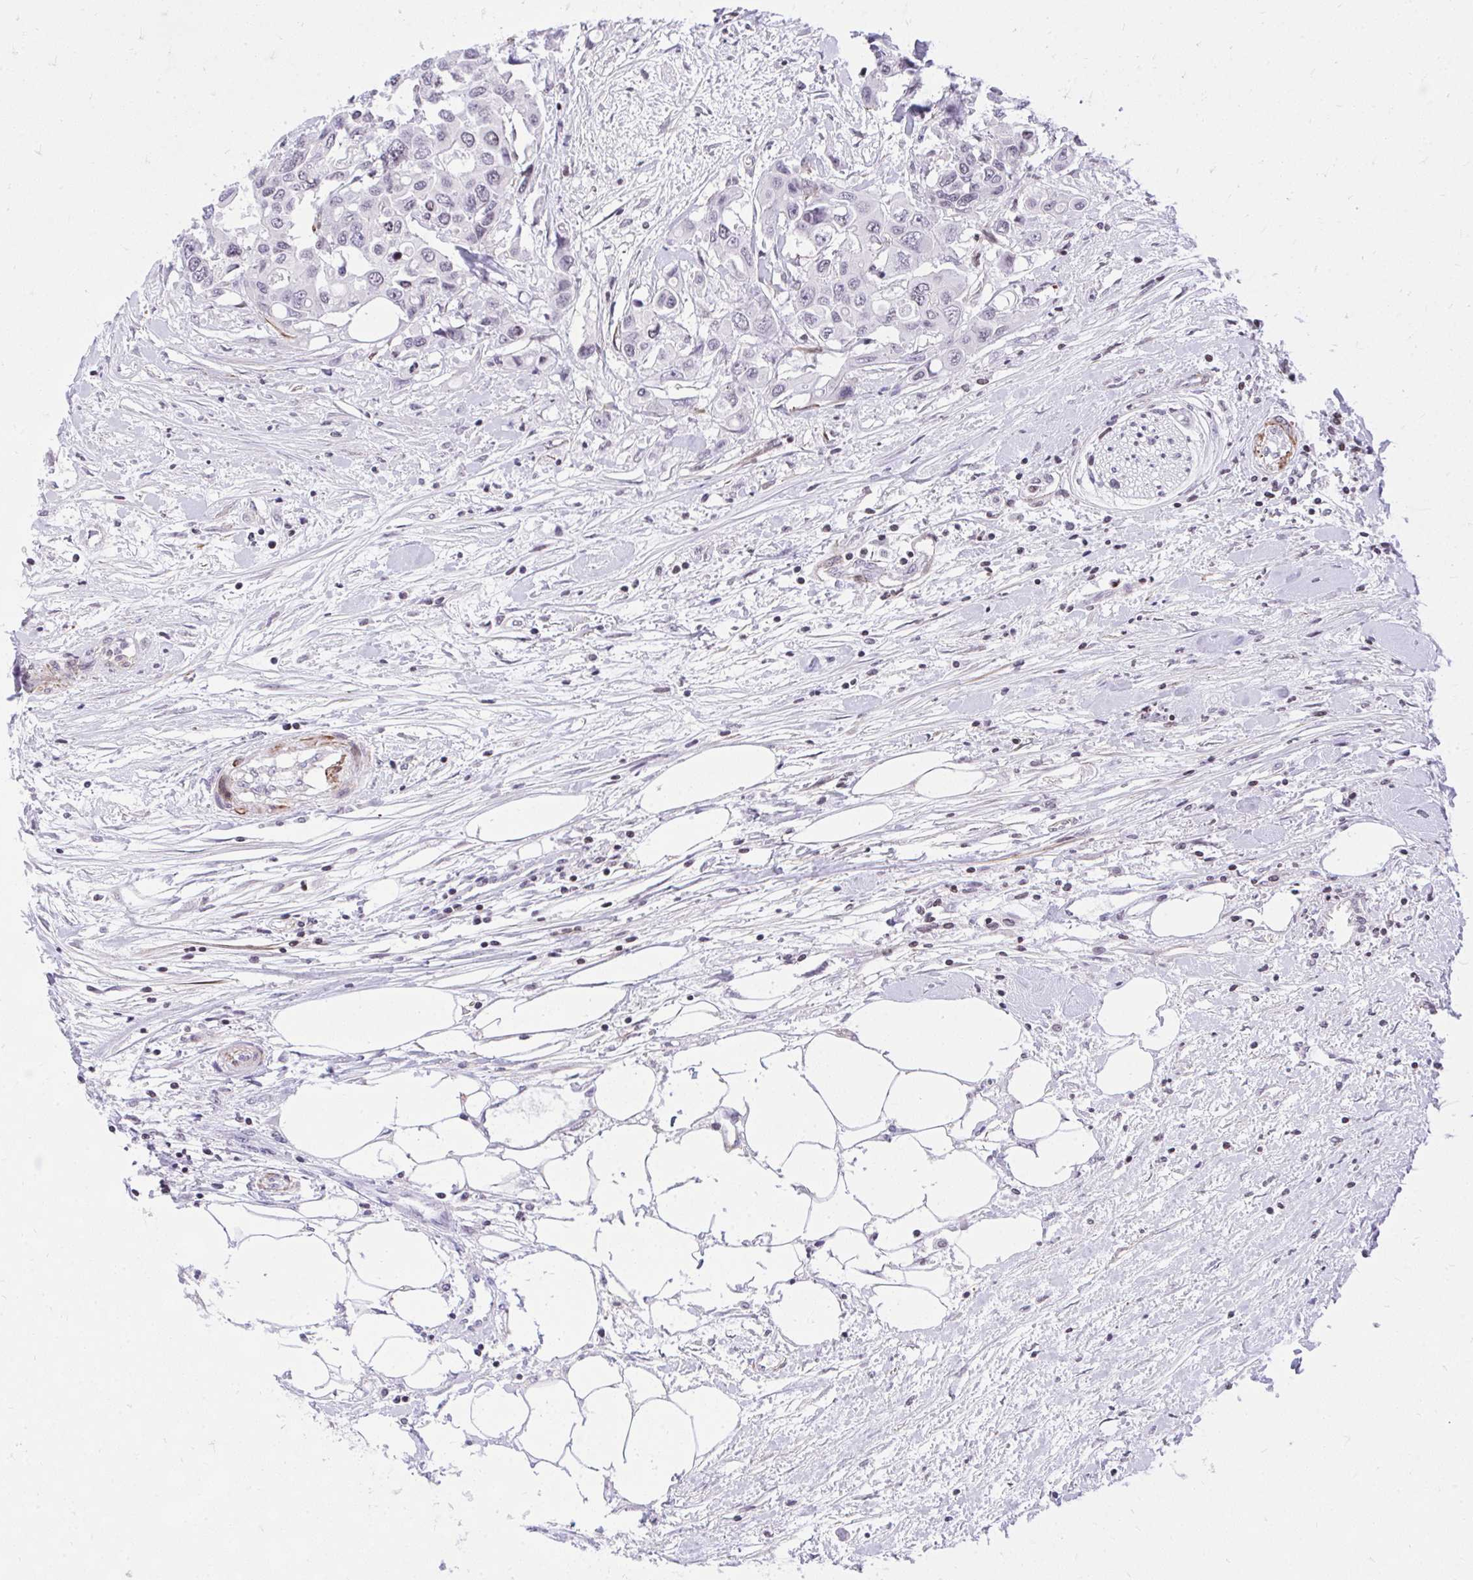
{"staining": {"intensity": "negative", "quantity": "none", "location": "none"}, "tissue": "colorectal cancer", "cell_type": "Tumor cells", "image_type": "cancer", "snomed": [{"axis": "morphology", "description": "Adenocarcinoma, NOS"}, {"axis": "topography", "description": "Colon"}], "caption": "Immunohistochemistry micrograph of human adenocarcinoma (colorectal) stained for a protein (brown), which reveals no expression in tumor cells.", "gene": "KCNN4", "patient": {"sex": "male", "age": 77}}